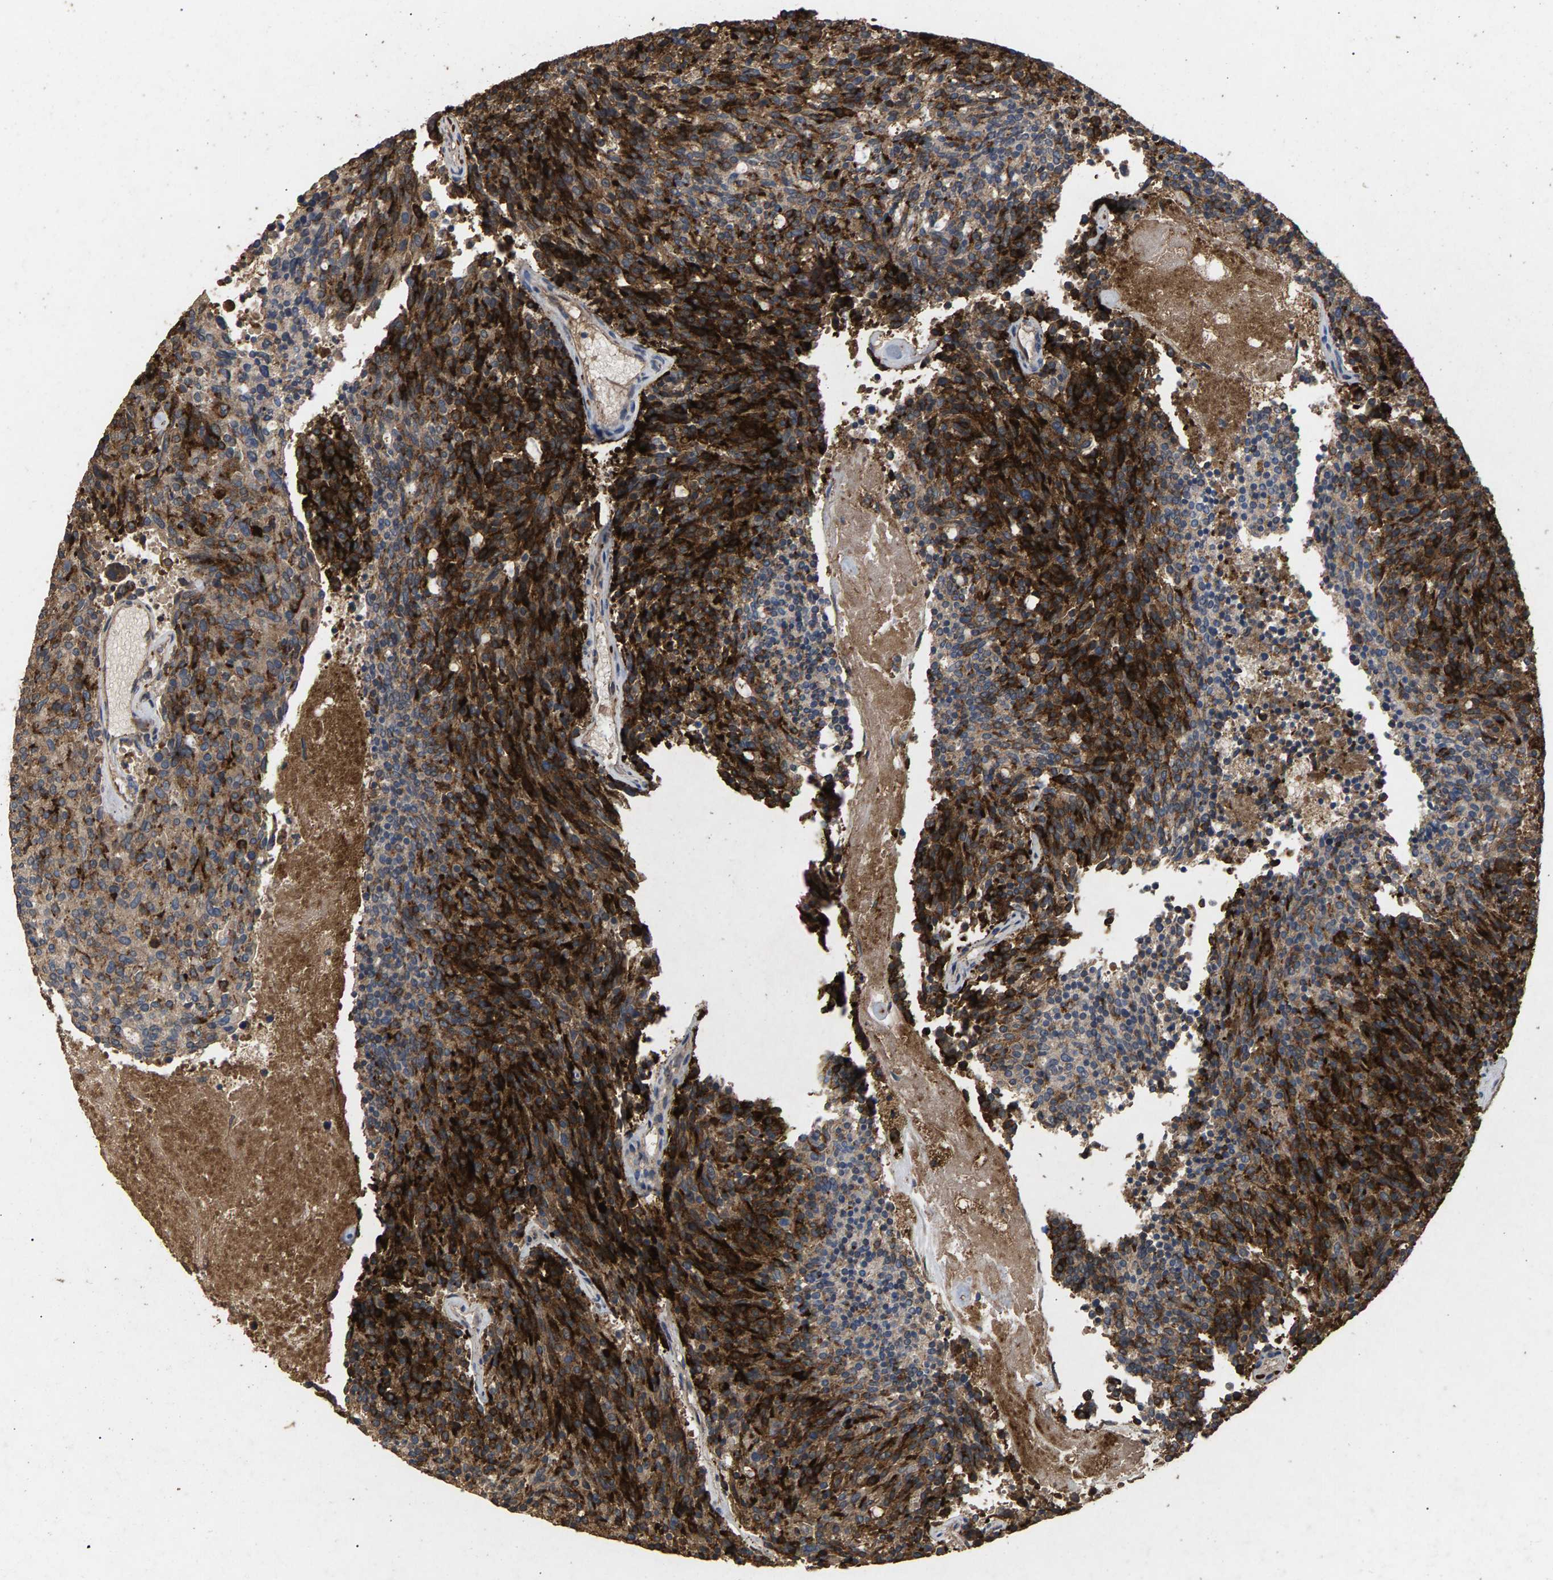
{"staining": {"intensity": "strong", "quantity": "25%-75%", "location": "cytoplasmic/membranous"}, "tissue": "carcinoid", "cell_type": "Tumor cells", "image_type": "cancer", "snomed": [{"axis": "morphology", "description": "Carcinoid, malignant, NOS"}, {"axis": "topography", "description": "Pancreas"}], "caption": "Immunohistochemical staining of carcinoid demonstrates high levels of strong cytoplasmic/membranous expression in about 25%-75% of tumor cells.", "gene": "HTRA3", "patient": {"sex": "female", "age": 54}}